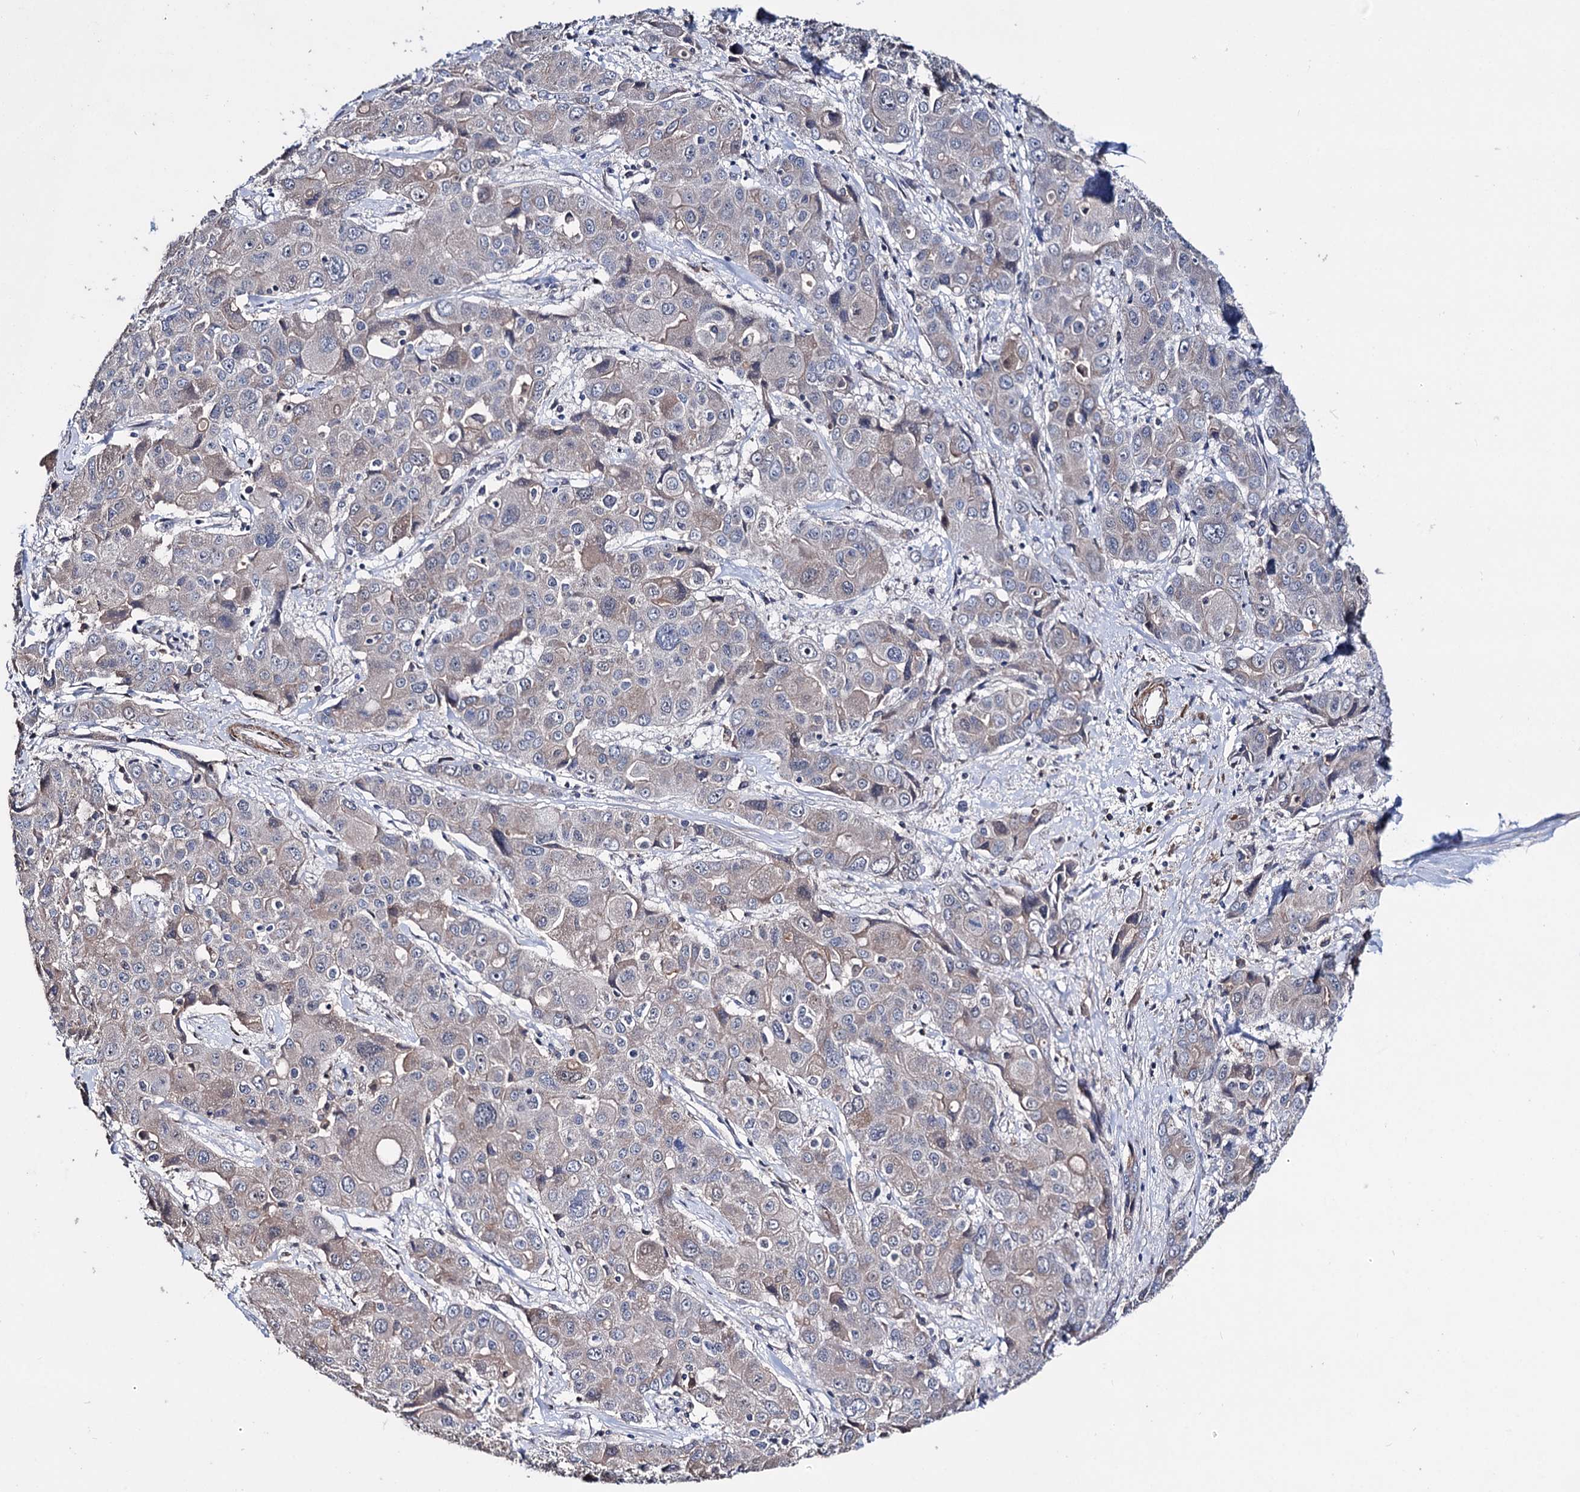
{"staining": {"intensity": "weak", "quantity": "<25%", "location": "cytoplasmic/membranous"}, "tissue": "liver cancer", "cell_type": "Tumor cells", "image_type": "cancer", "snomed": [{"axis": "morphology", "description": "Cholangiocarcinoma"}, {"axis": "topography", "description": "Liver"}], "caption": "Immunohistochemical staining of liver cancer shows no significant staining in tumor cells.", "gene": "CLPB", "patient": {"sex": "male", "age": 67}}